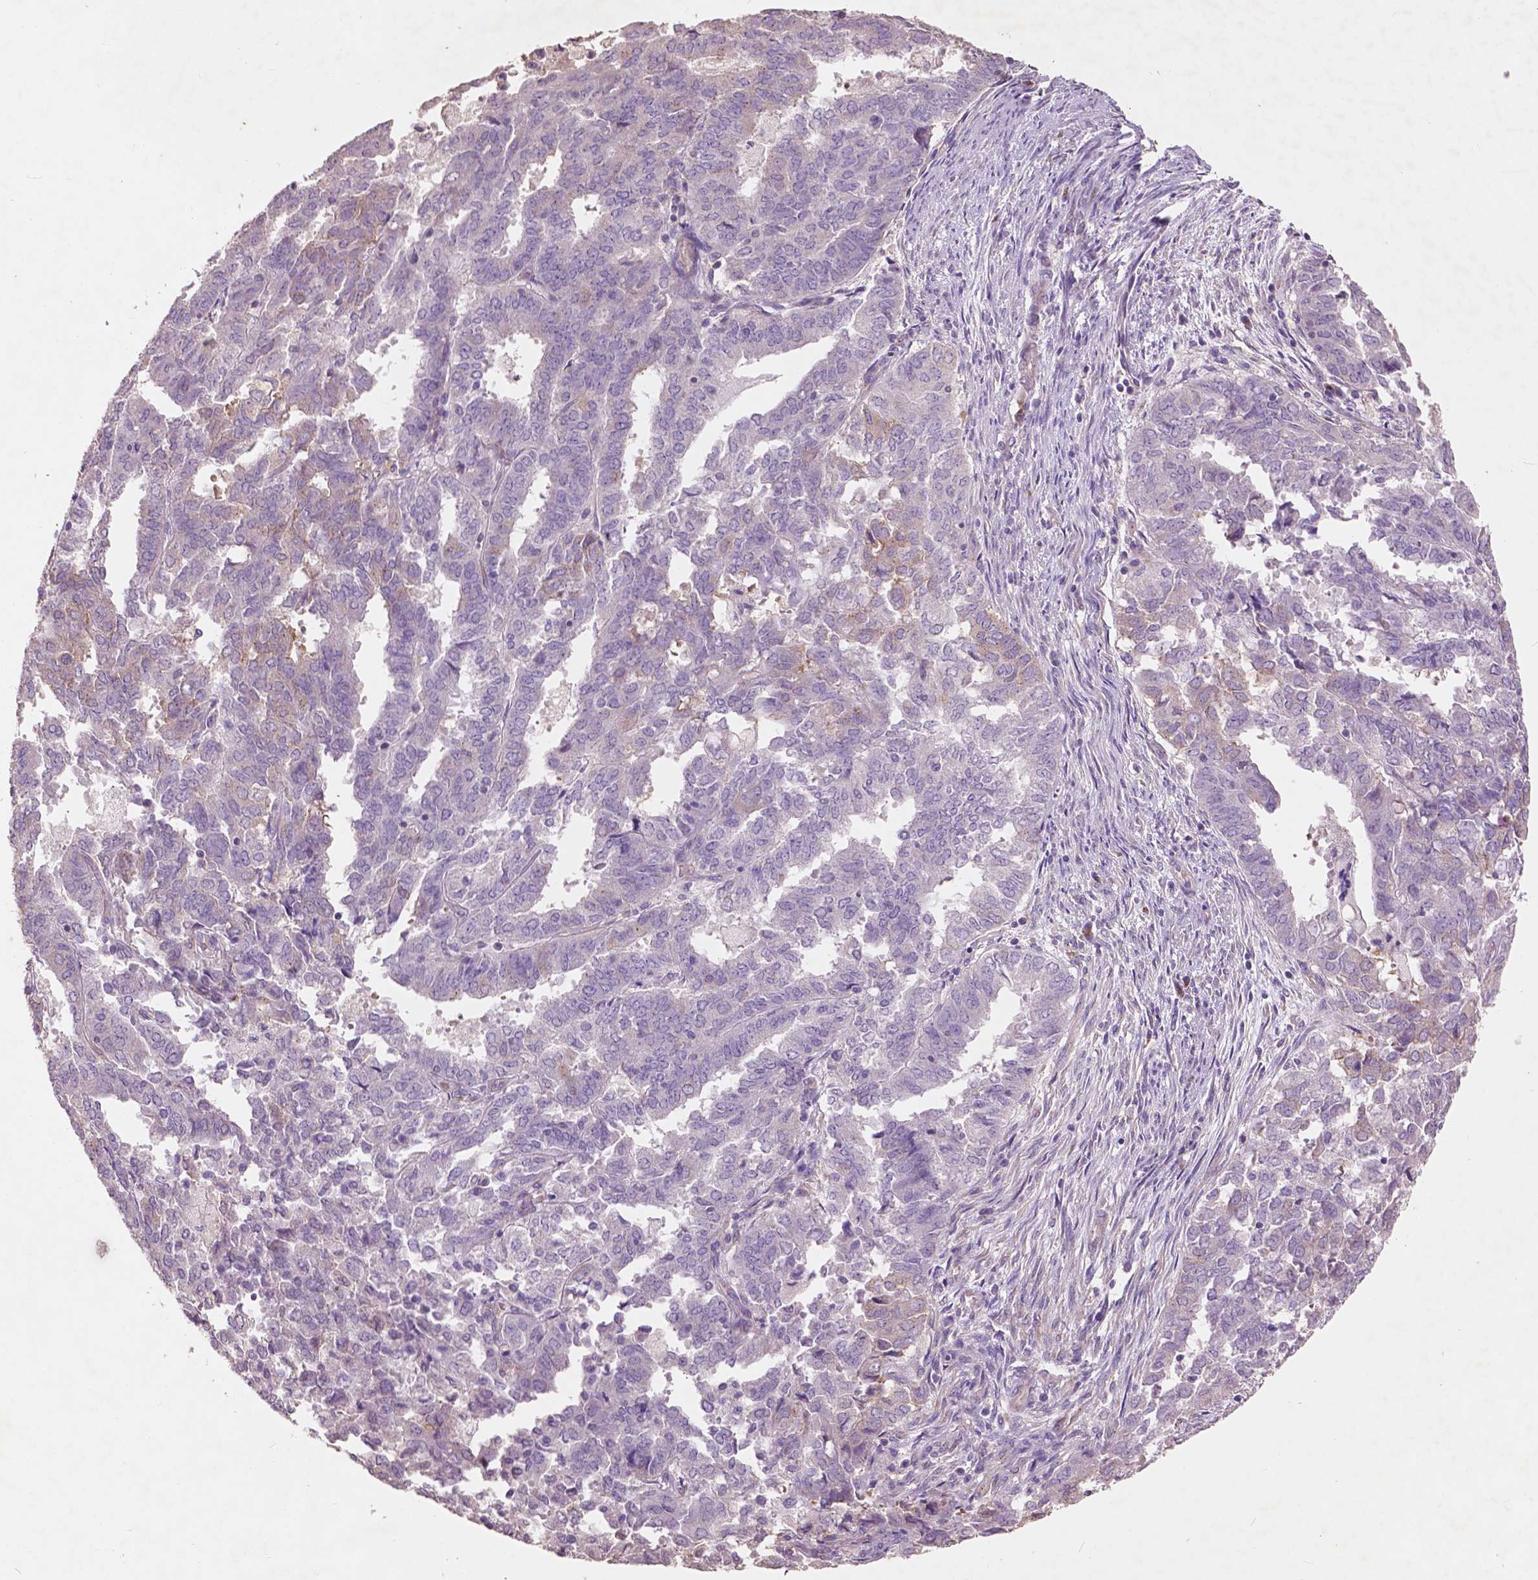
{"staining": {"intensity": "weak", "quantity": "<25%", "location": "cytoplasmic/membranous"}, "tissue": "endometrial cancer", "cell_type": "Tumor cells", "image_type": "cancer", "snomed": [{"axis": "morphology", "description": "Adenocarcinoma, NOS"}, {"axis": "topography", "description": "Endometrium"}], "caption": "Photomicrograph shows no protein staining in tumor cells of endometrial cancer tissue.", "gene": "CHPT1", "patient": {"sex": "female", "age": 72}}